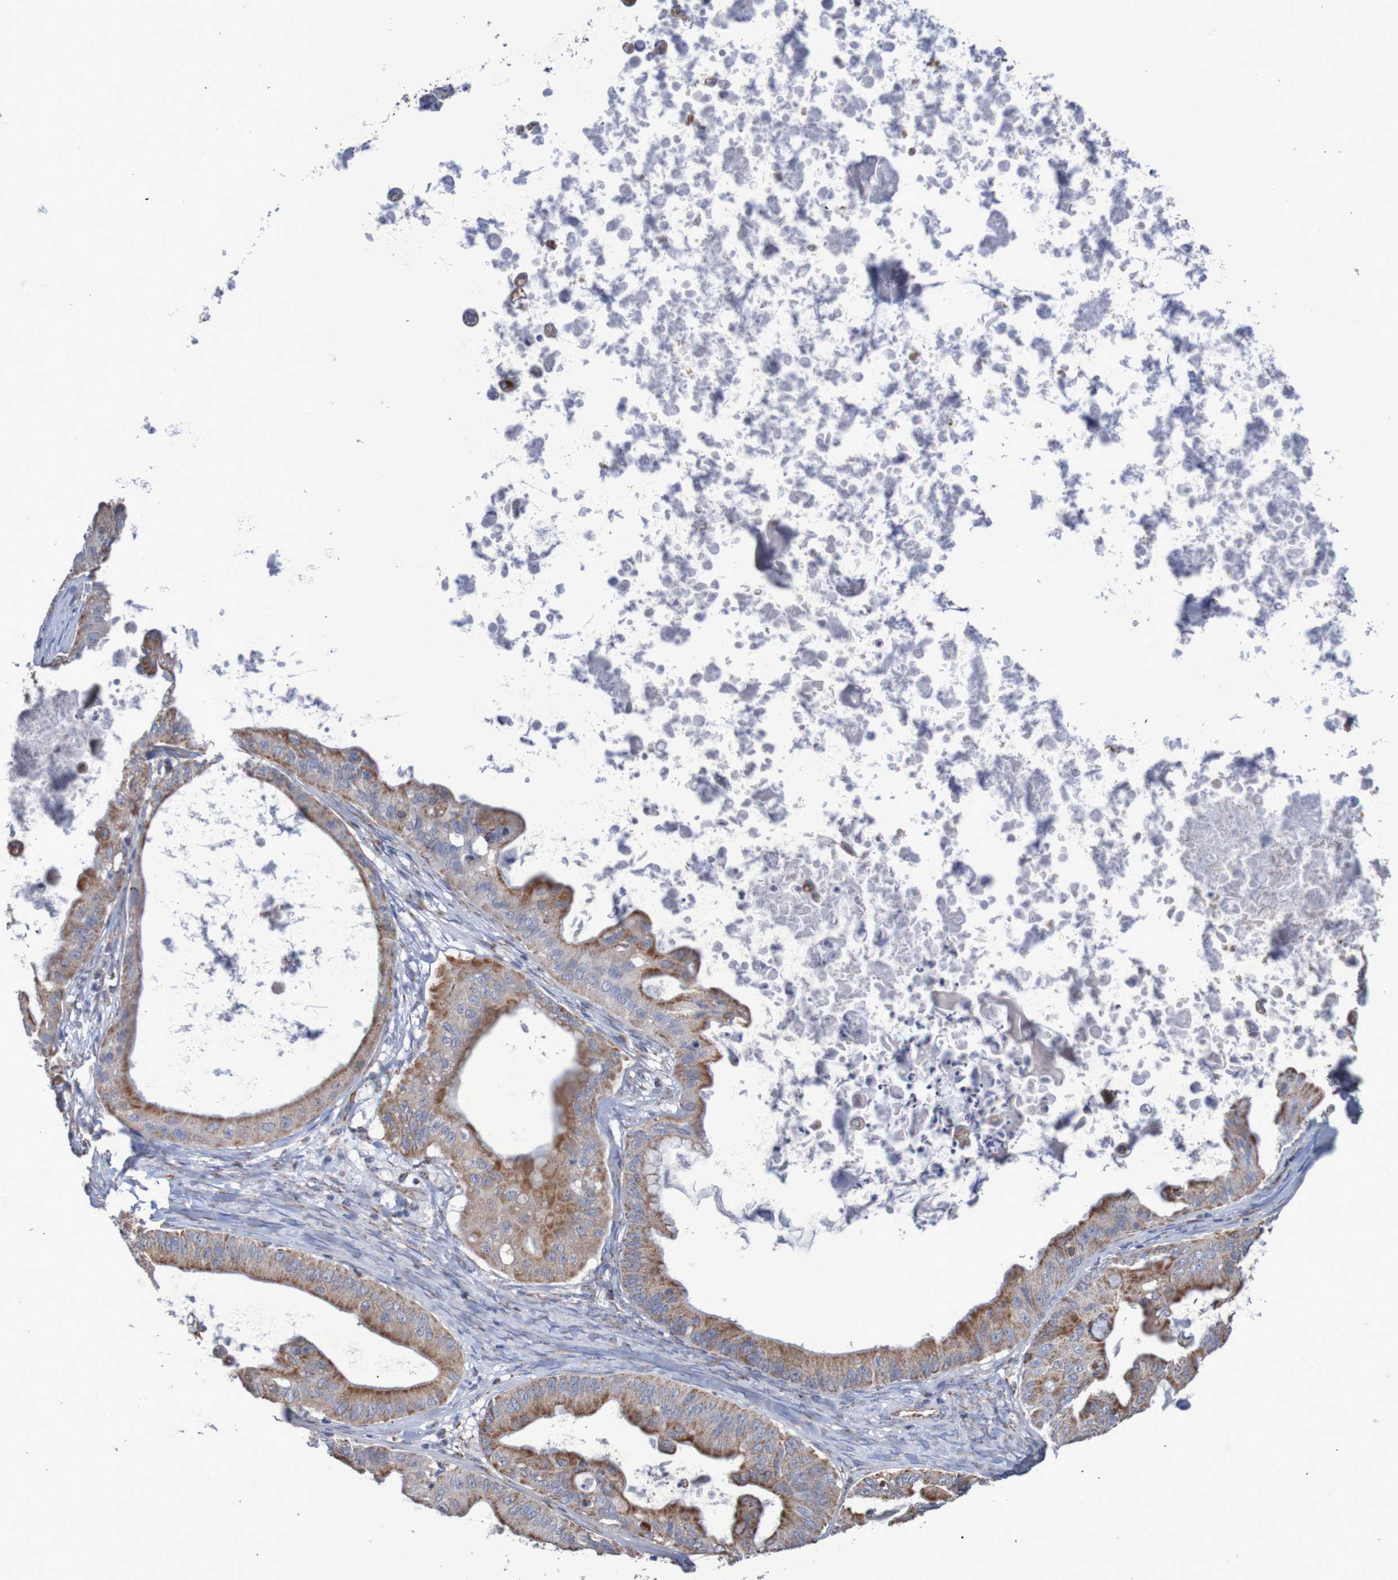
{"staining": {"intensity": "moderate", "quantity": ">75%", "location": "cytoplasmic/membranous"}, "tissue": "ovarian cancer", "cell_type": "Tumor cells", "image_type": "cancer", "snomed": [{"axis": "morphology", "description": "Cystadenocarcinoma, mucinous, NOS"}, {"axis": "topography", "description": "Ovary"}], "caption": "Protein staining by immunohistochemistry reveals moderate cytoplasmic/membranous expression in approximately >75% of tumor cells in mucinous cystadenocarcinoma (ovarian). (IHC, brightfield microscopy, high magnification).", "gene": "MMEL1", "patient": {"sex": "female", "age": 37}}